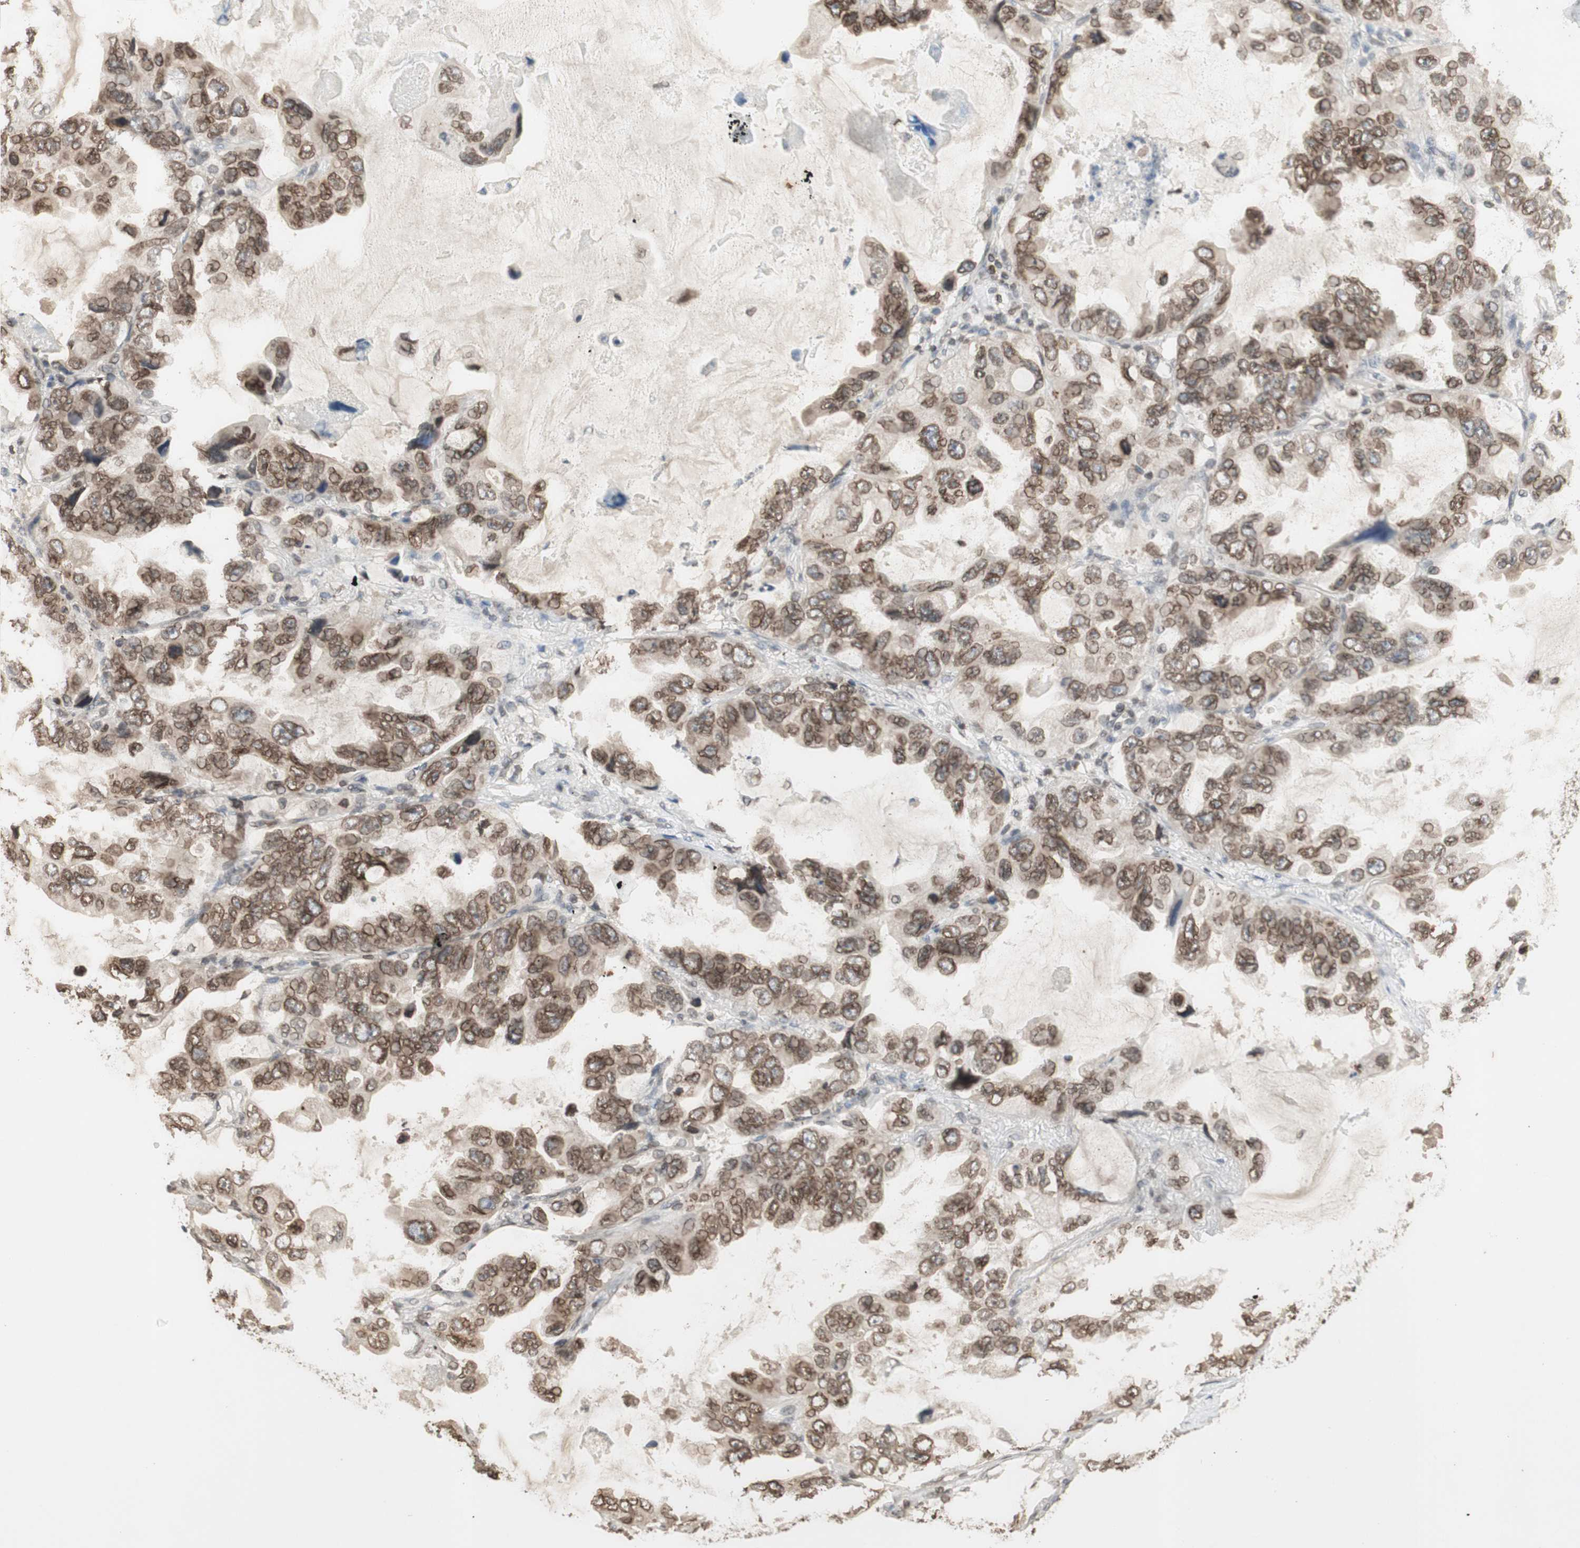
{"staining": {"intensity": "moderate", "quantity": ">75%", "location": "cytoplasmic/membranous,nuclear"}, "tissue": "lung cancer", "cell_type": "Tumor cells", "image_type": "cancer", "snomed": [{"axis": "morphology", "description": "Squamous cell carcinoma, NOS"}, {"axis": "topography", "description": "Lung"}], "caption": "Immunohistochemistry histopathology image of neoplastic tissue: human lung cancer (squamous cell carcinoma) stained using immunohistochemistry exhibits medium levels of moderate protein expression localized specifically in the cytoplasmic/membranous and nuclear of tumor cells, appearing as a cytoplasmic/membranous and nuclear brown color.", "gene": "TMPO", "patient": {"sex": "female", "age": 73}}